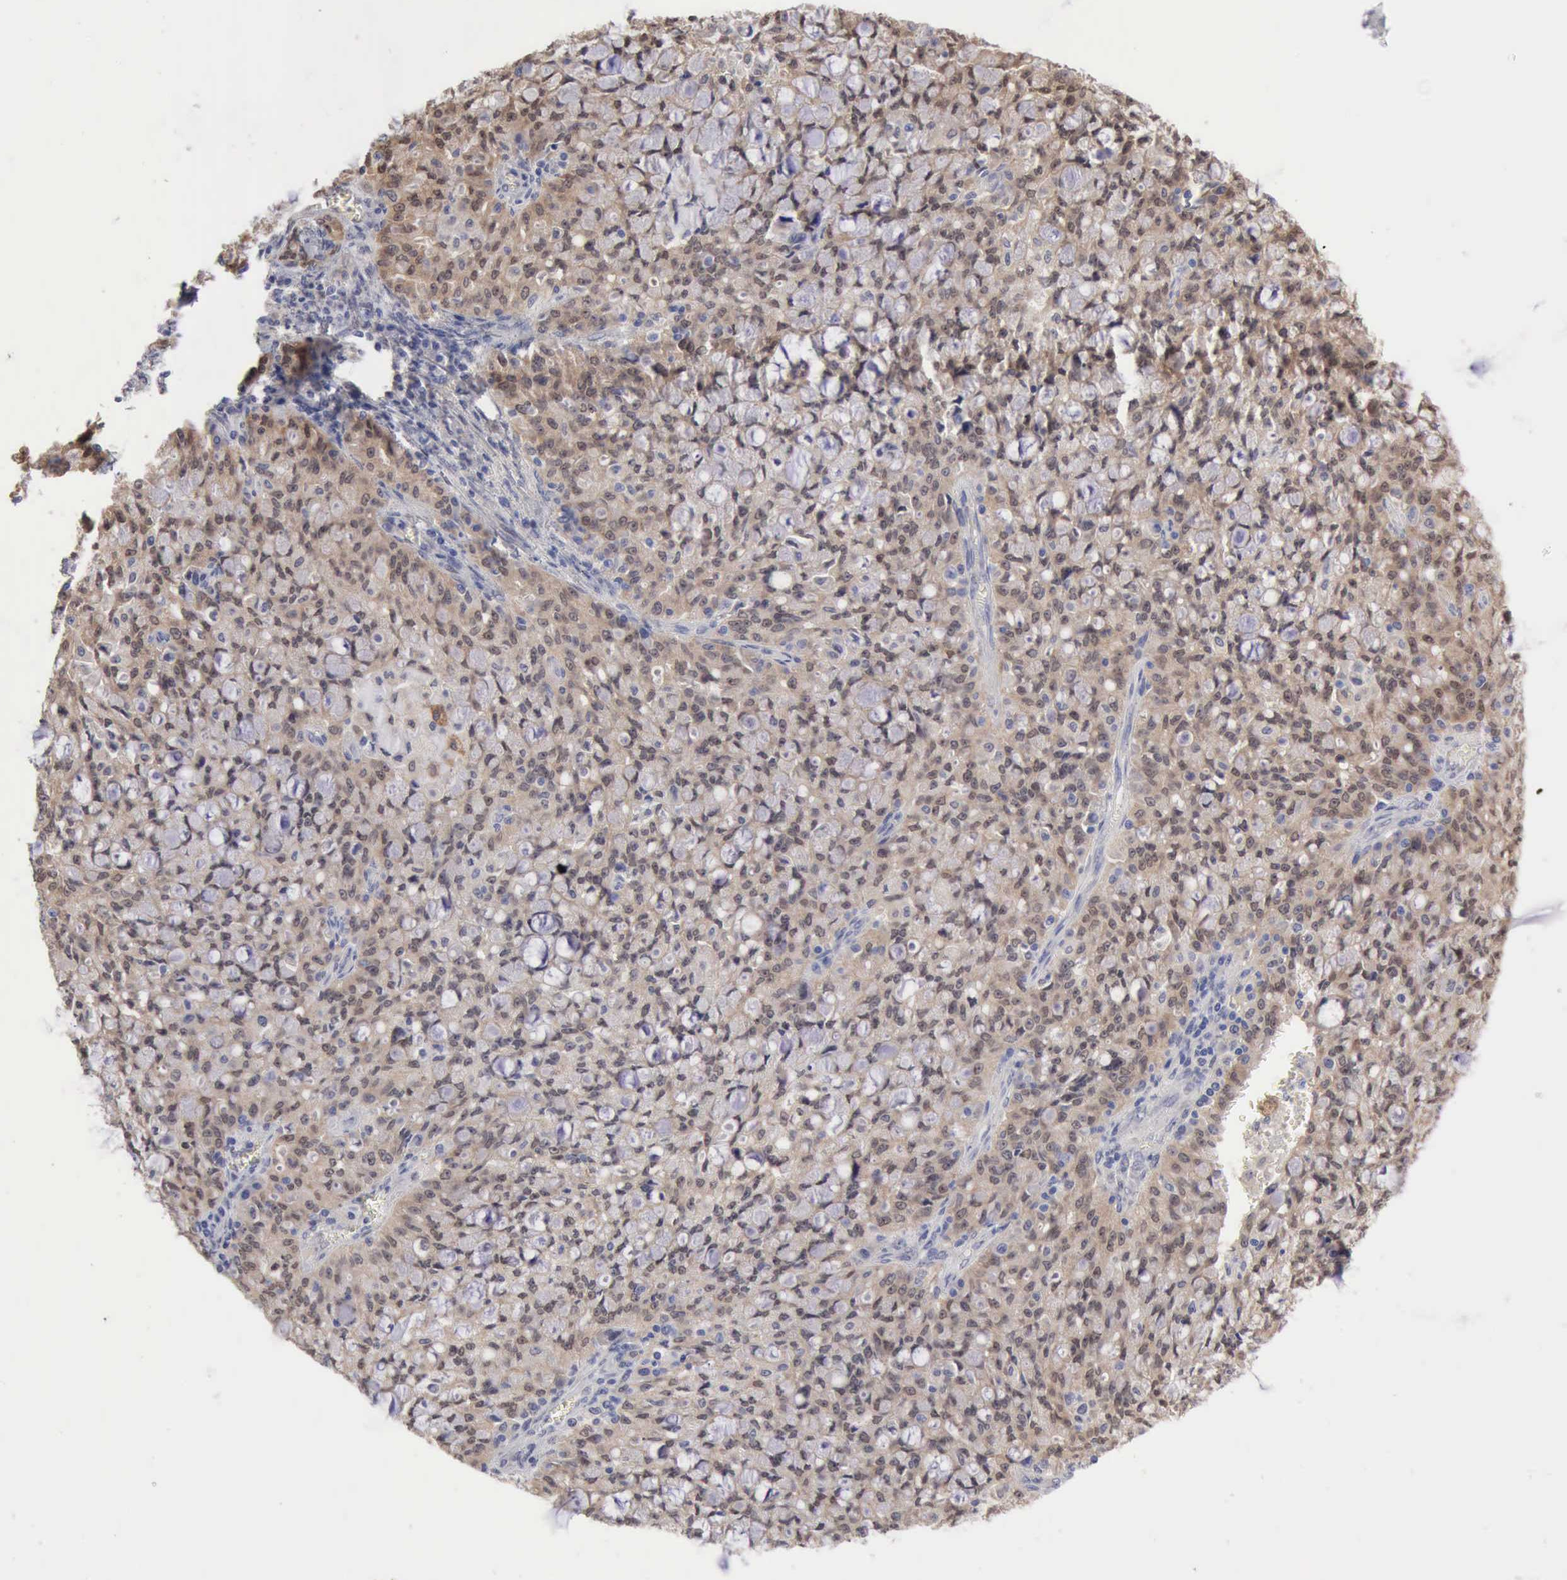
{"staining": {"intensity": "weak", "quantity": ">75%", "location": "cytoplasmic/membranous,nuclear"}, "tissue": "lung cancer", "cell_type": "Tumor cells", "image_type": "cancer", "snomed": [{"axis": "morphology", "description": "Adenocarcinoma, NOS"}, {"axis": "topography", "description": "Lung"}], "caption": "This is a photomicrograph of IHC staining of lung cancer, which shows weak positivity in the cytoplasmic/membranous and nuclear of tumor cells.", "gene": "PTGR2", "patient": {"sex": "female", "age": 44}}